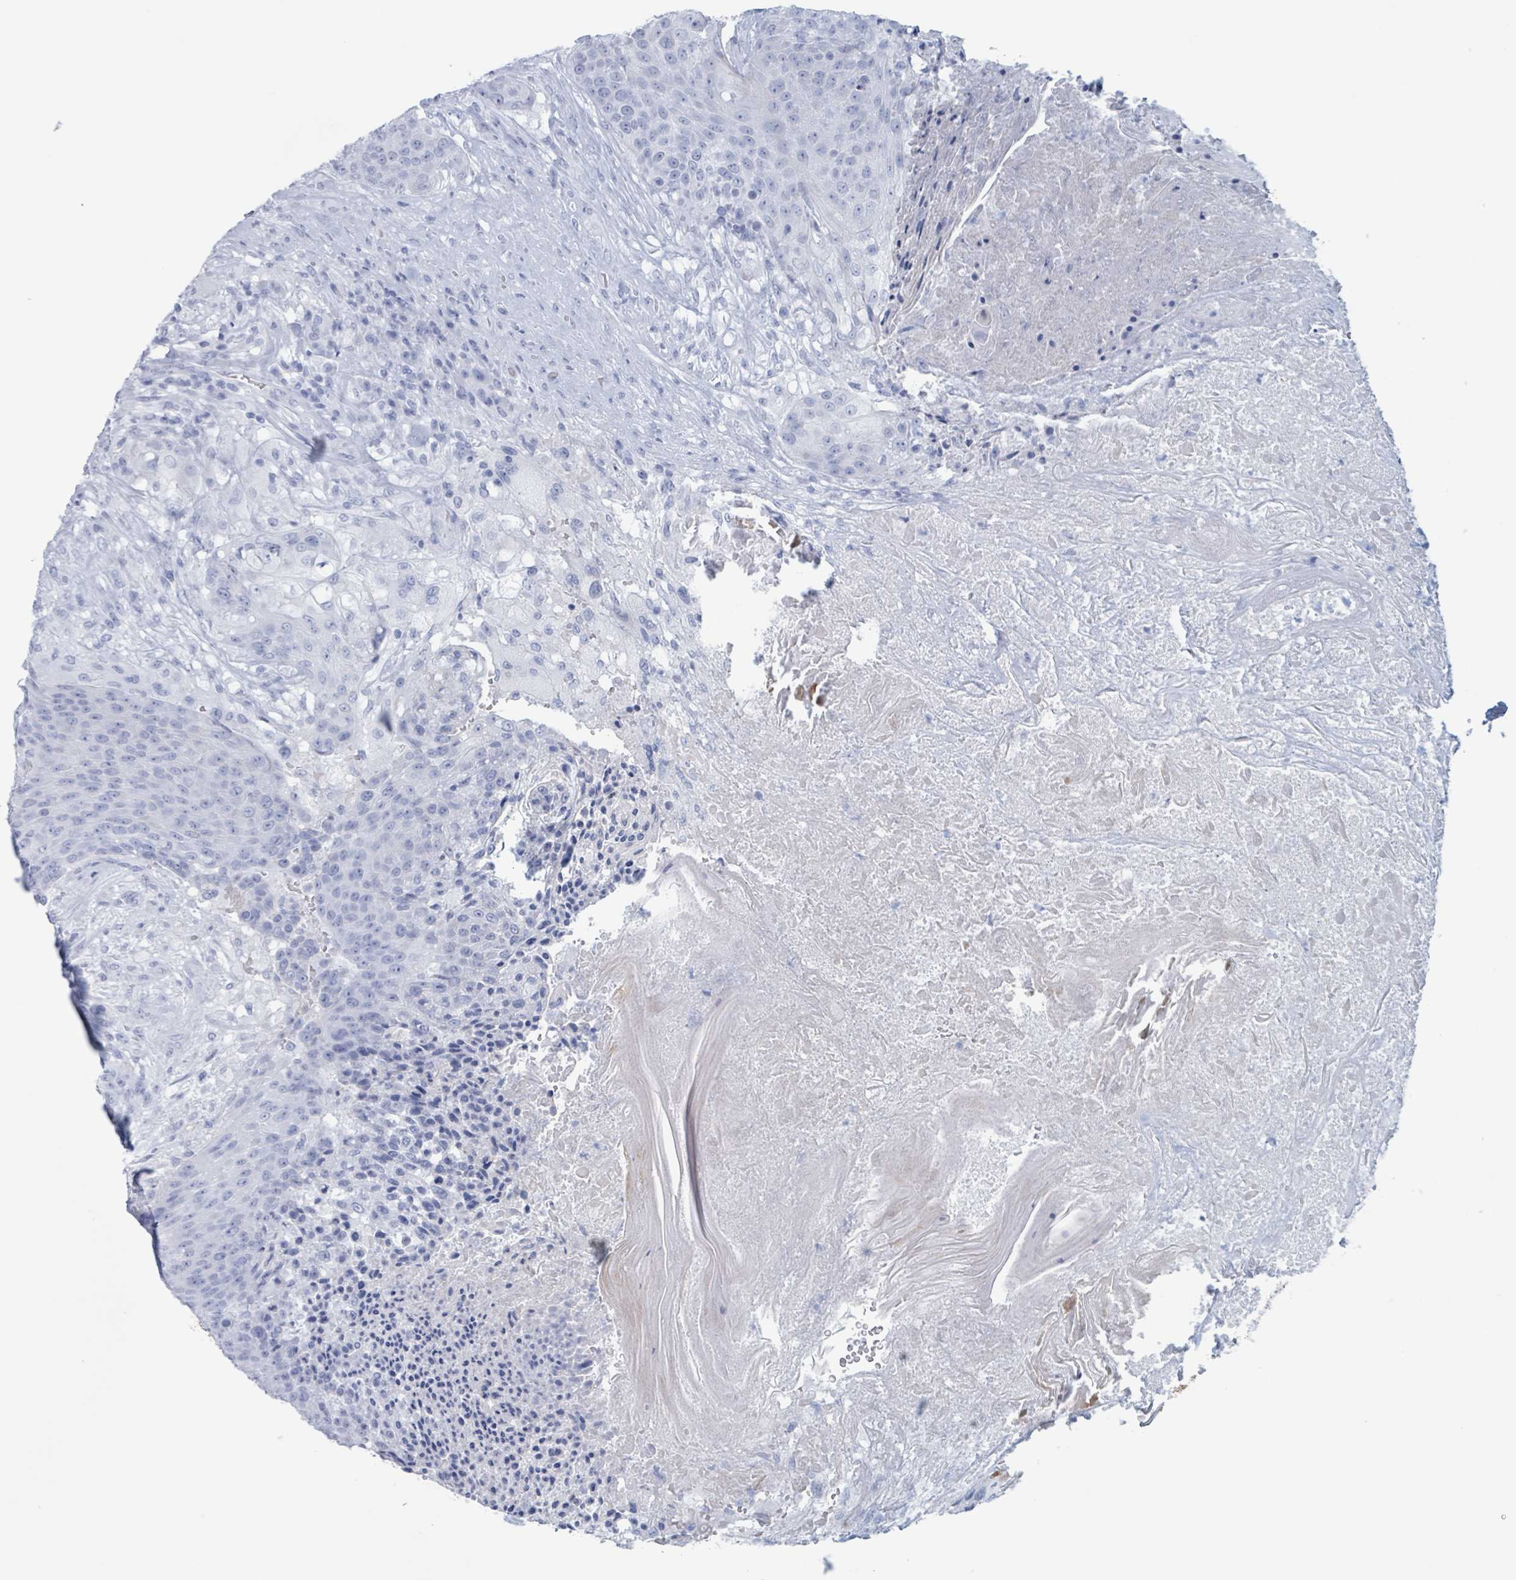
{"staining": {"intensity": "negative", "quantity": "none", "location": "none"}, "tissue": "urothelial cancer", "cell_type": "Tumor cells", "image_type": "cancer", "snomed": [{"axis": "morphology", "description": "Urothelial carcinoma, High grade"}, {"axis": "topography", "description": "Urinary bladder"}], "caption": "Immunohistochemistry (IHC) micrograph of urothelial cancer stained for a protein (brown), which demonstrates no staining in tumor cells.", "gene": "KLK4", "patient": {"sex": "female", "age": 63}}